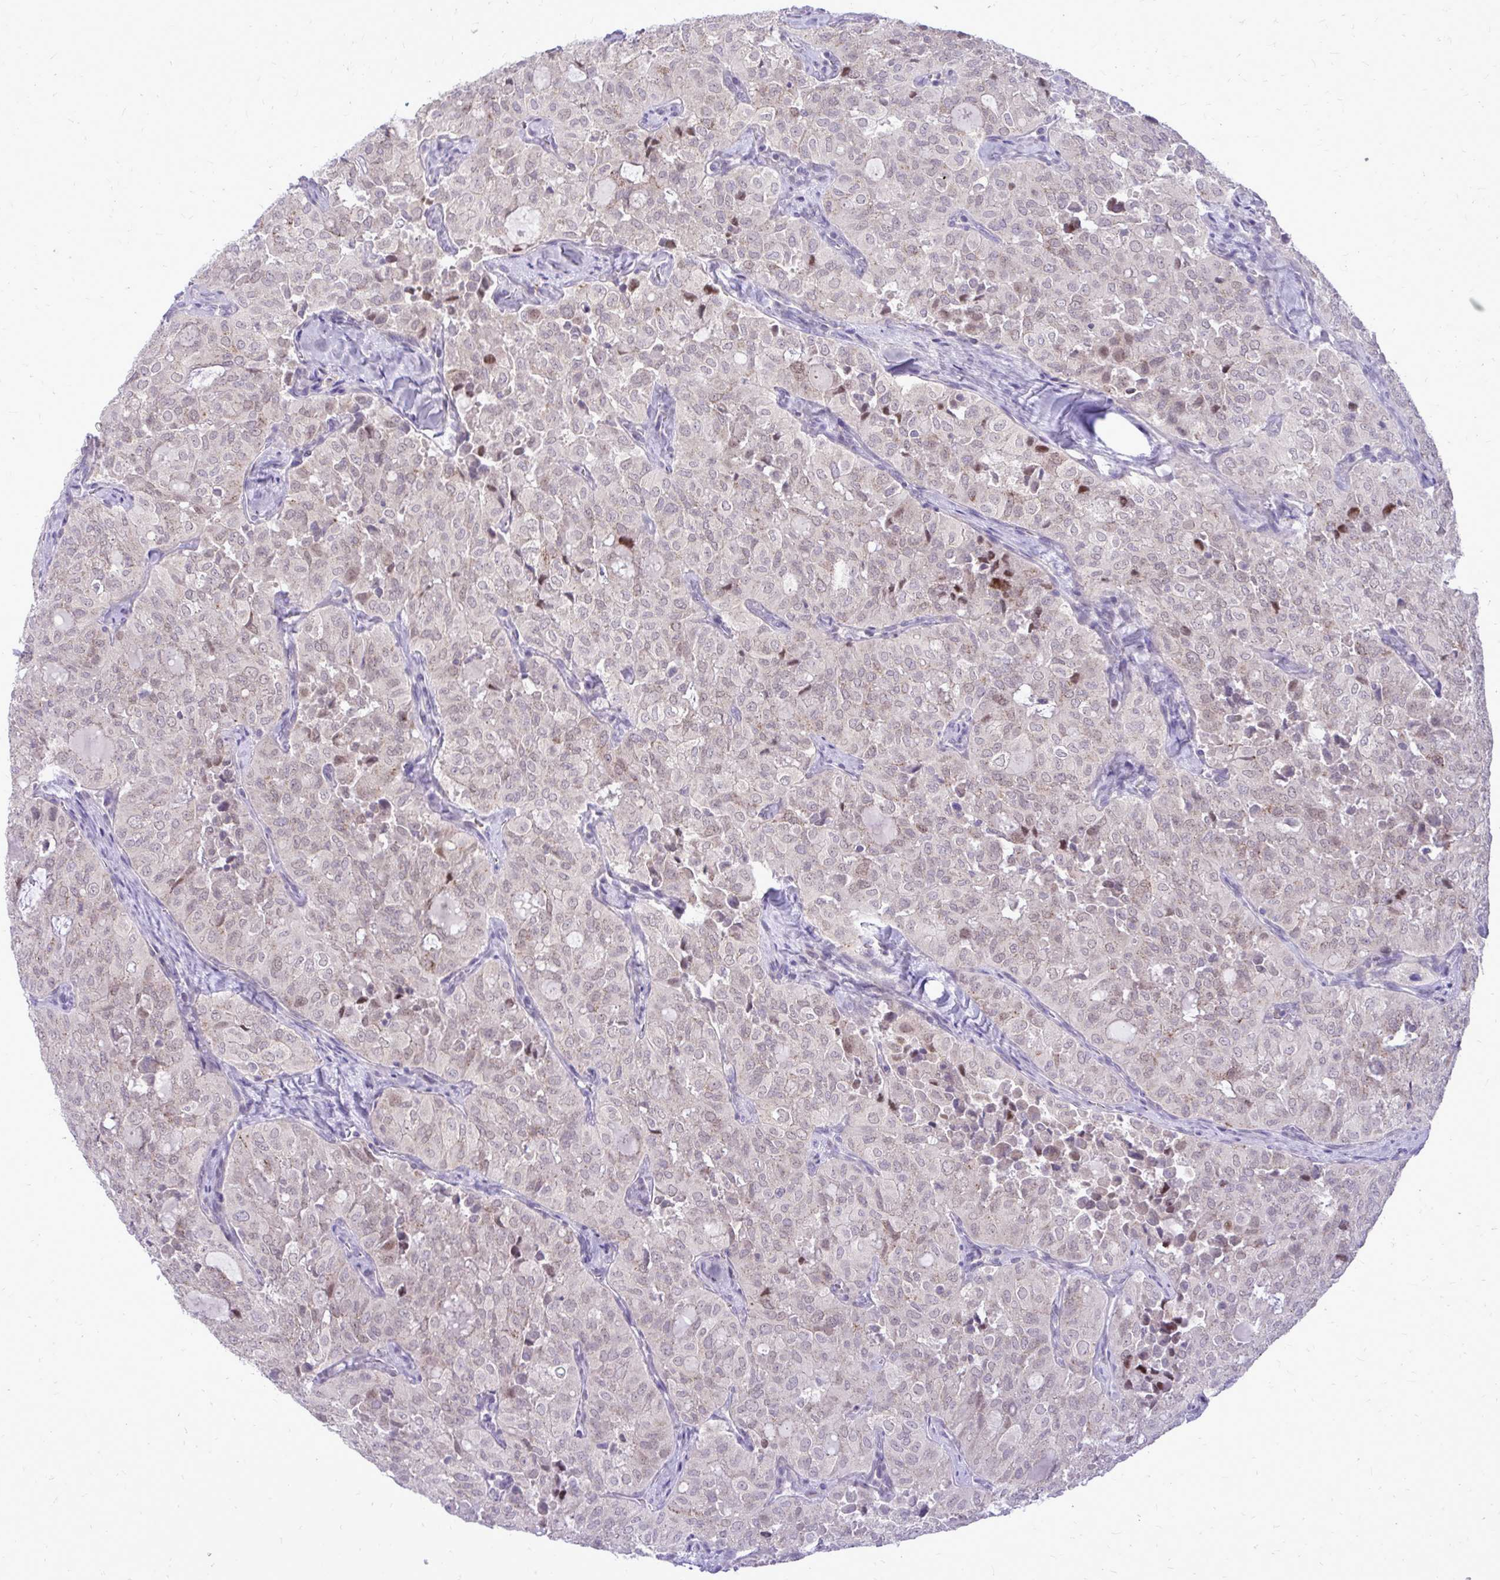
{"staining": {"intensity": "weak", "quantity": "<25%", "location": "nuclear"}, "tissue": "thyroid cancer", "cell_type": "Tumor cells", "image_type": "cancer", "snomed": [{"axis": "morphology", "description": "Follicular adenoma carcinoma, NOS"}, {"axis": "topography", "description": "Thyroid gland"}], "caption": "Thyroid follicular adenoma carcinoma was stained to show a protein in brown. There is no significant positivity in tumor cells.", "gene": "DPY19L1", "patient": {"sex": "male", "age": 75}}